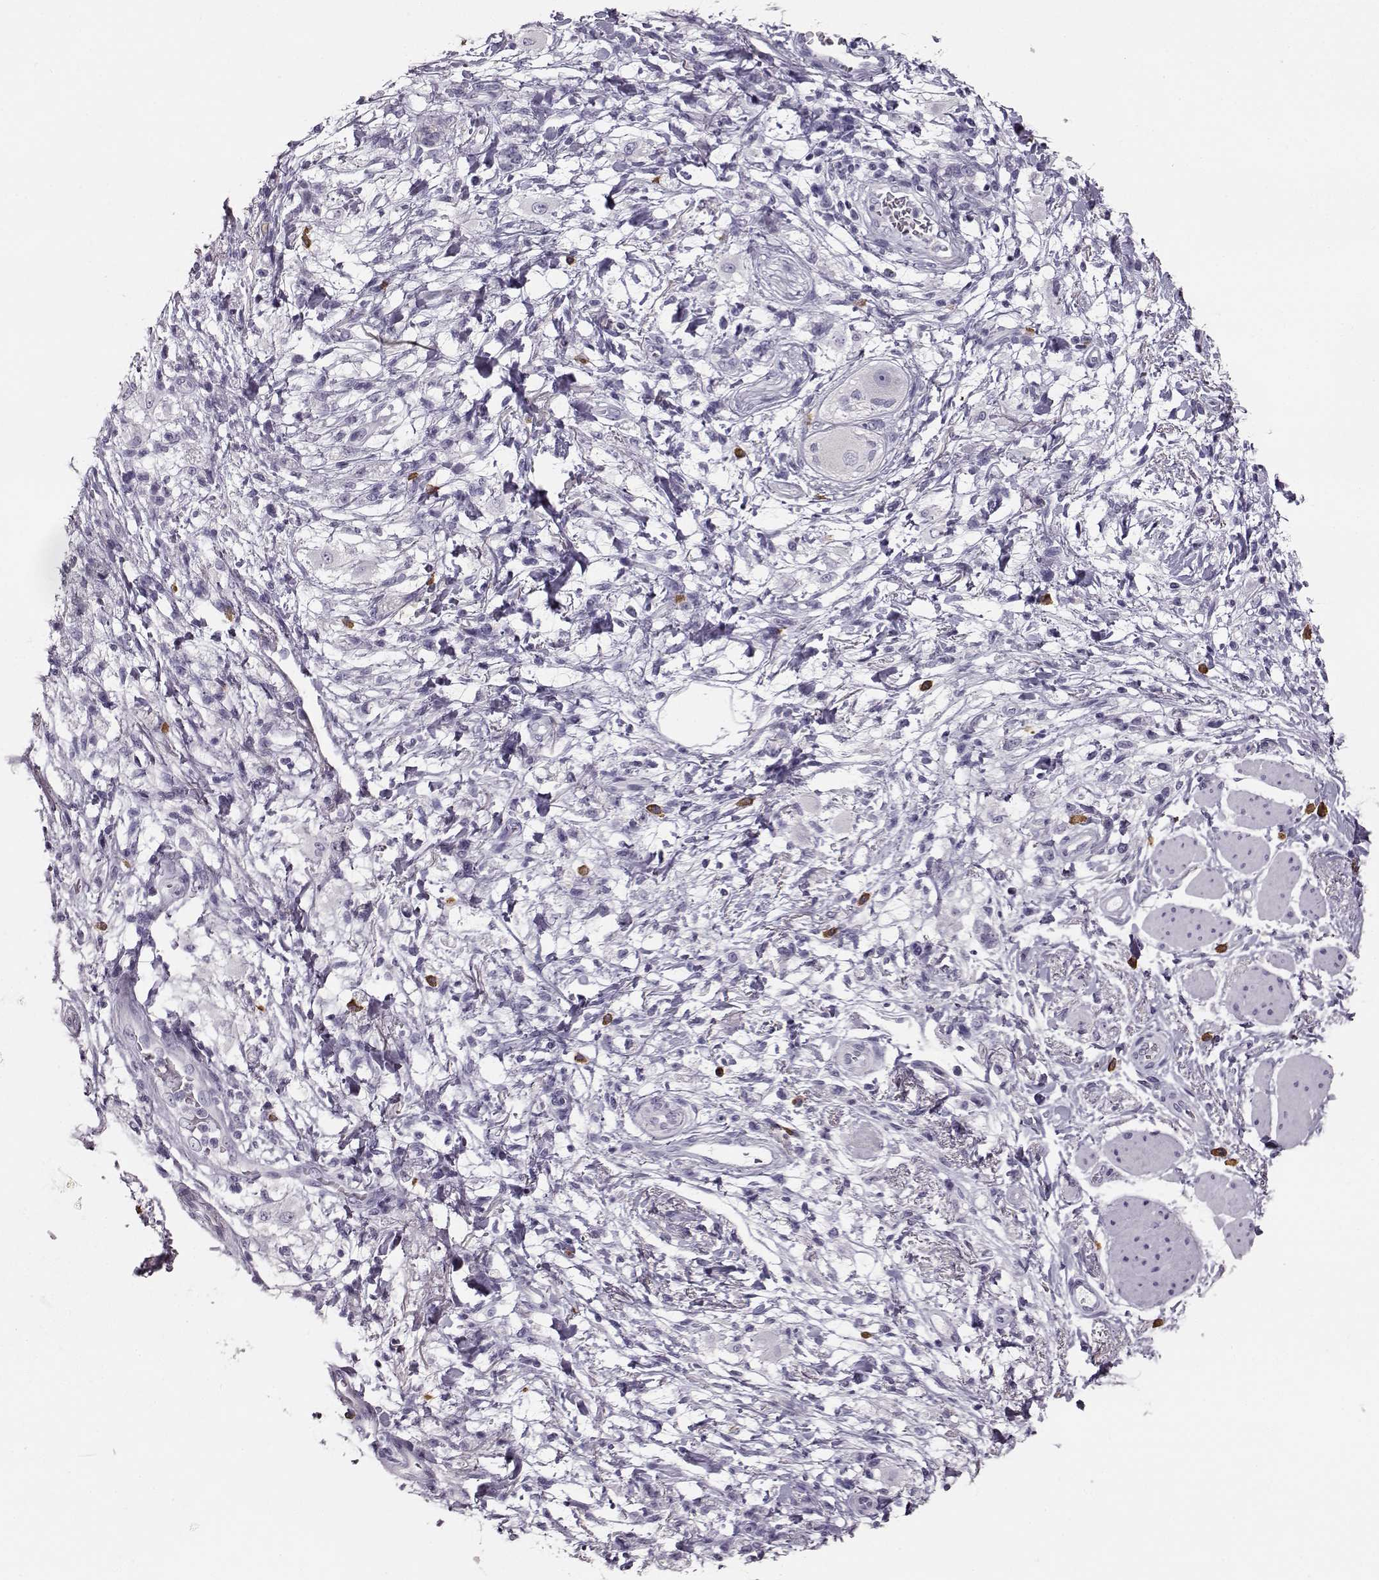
{"staining": {"intensity": "negative", "quantity": "none", "location": "none"}, "tissue": "stomach cancer", "cell_type": "Tumor cells", "image_type": "cancer", "snomed": [{"axis": "morphology", "description": "Adenocarcinoma, NOS"}, {"axis": "topography", "description": "Stomach"}], "caption": "Photomicrograph shows no protein expression in tumor cells of stomach adenocarcinoma tissue.", "gene": "NPTXR", "patient": {"sex": "female", "age": 60}}